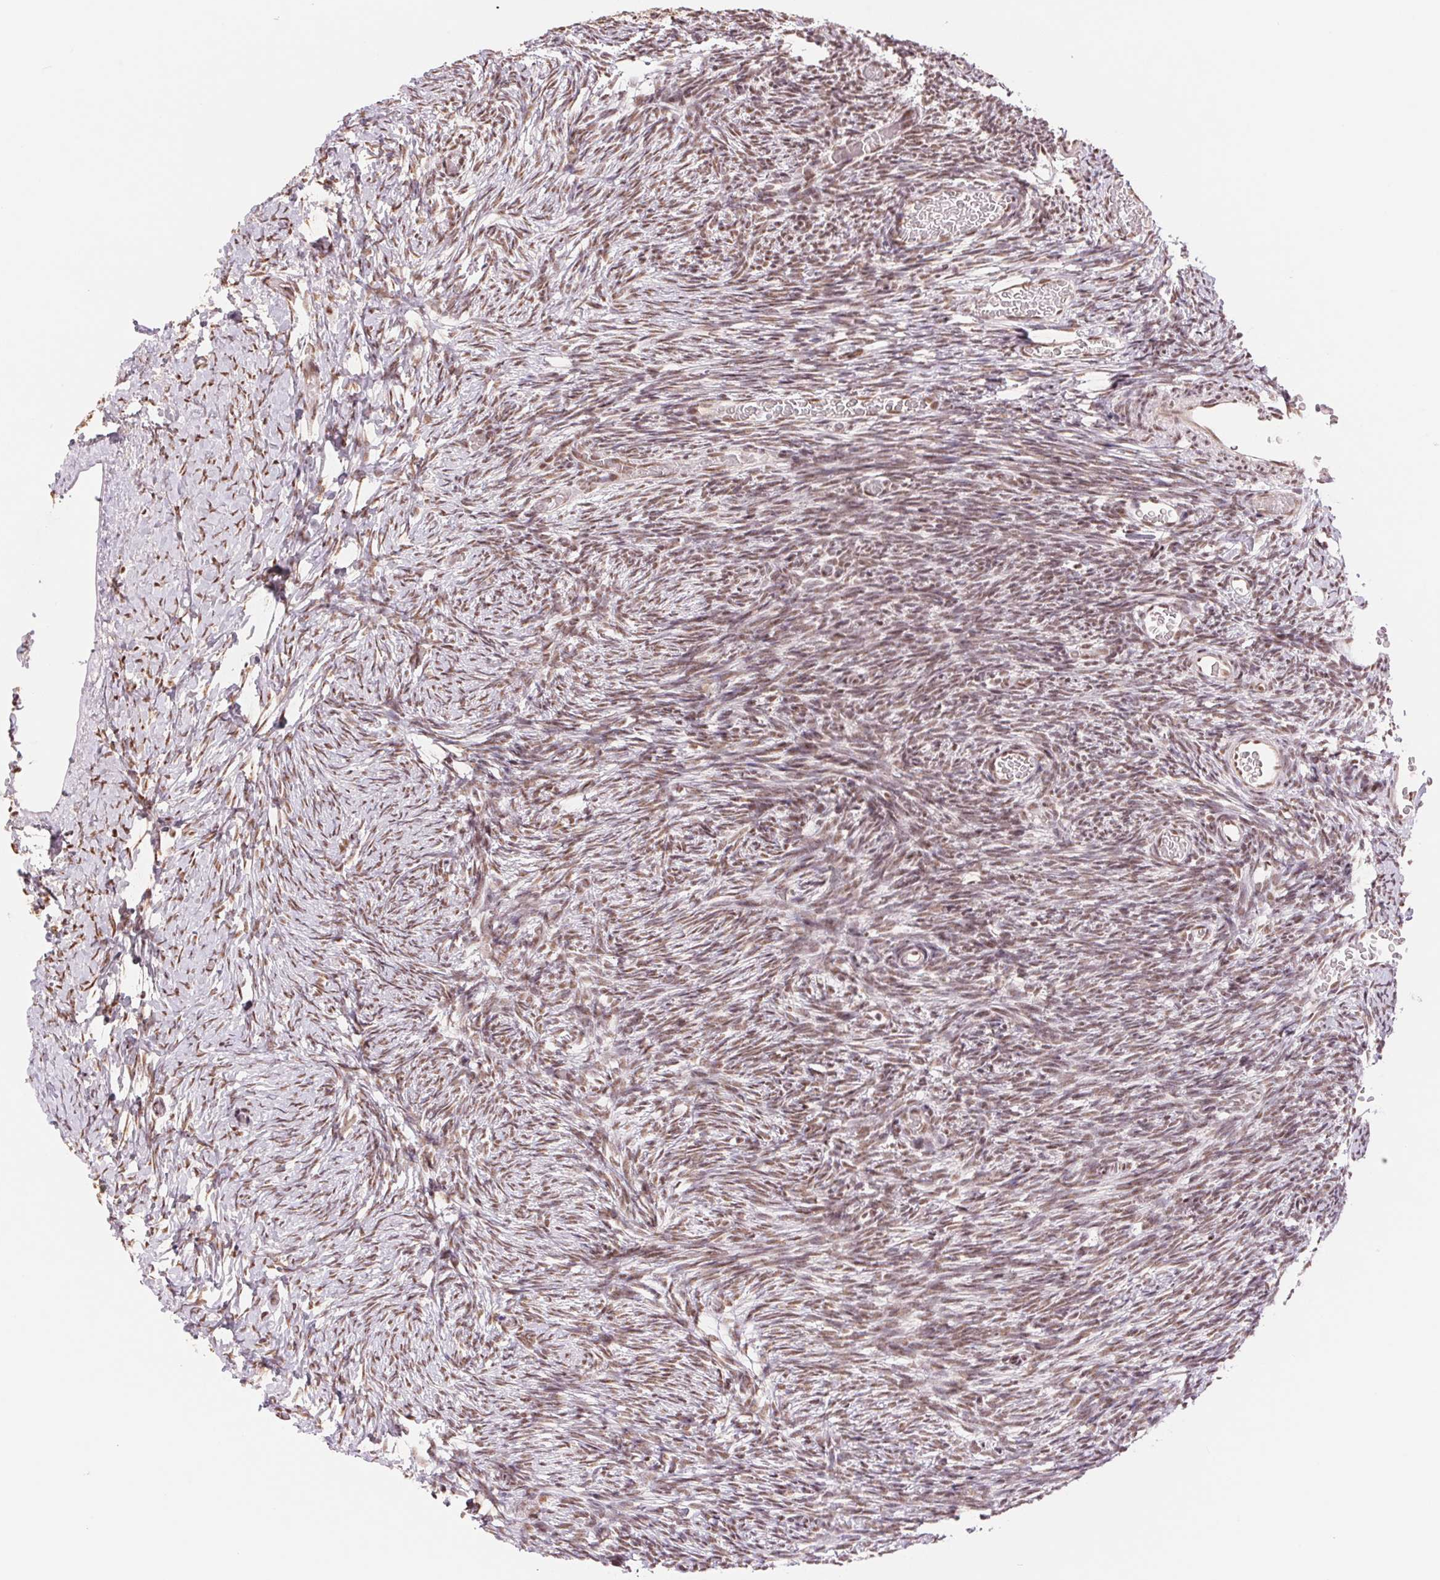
{"staining": {"intensity": "moderate", "quantity": ">75%", "location": "nuclear"}, "tissue": "ovary", "cell_type": "Follicle cells", "image_type": "normal", "snomed": [{"axis": "morphology", "description": "Normal tissue, NOS"}, {"axis": "topography", "description": "Ovary"}], "caption": "Immunohistochemical staining of normal human ovary shows moderate nuclear protein staining in approximately >75% of follicle cells. (DAB (3,3'-diaminobenzidine) IHC, brown staining for protein, blue staining for nuclei).", "gene": "SREK1", "patient": {"sex": "female", "age": 39}}